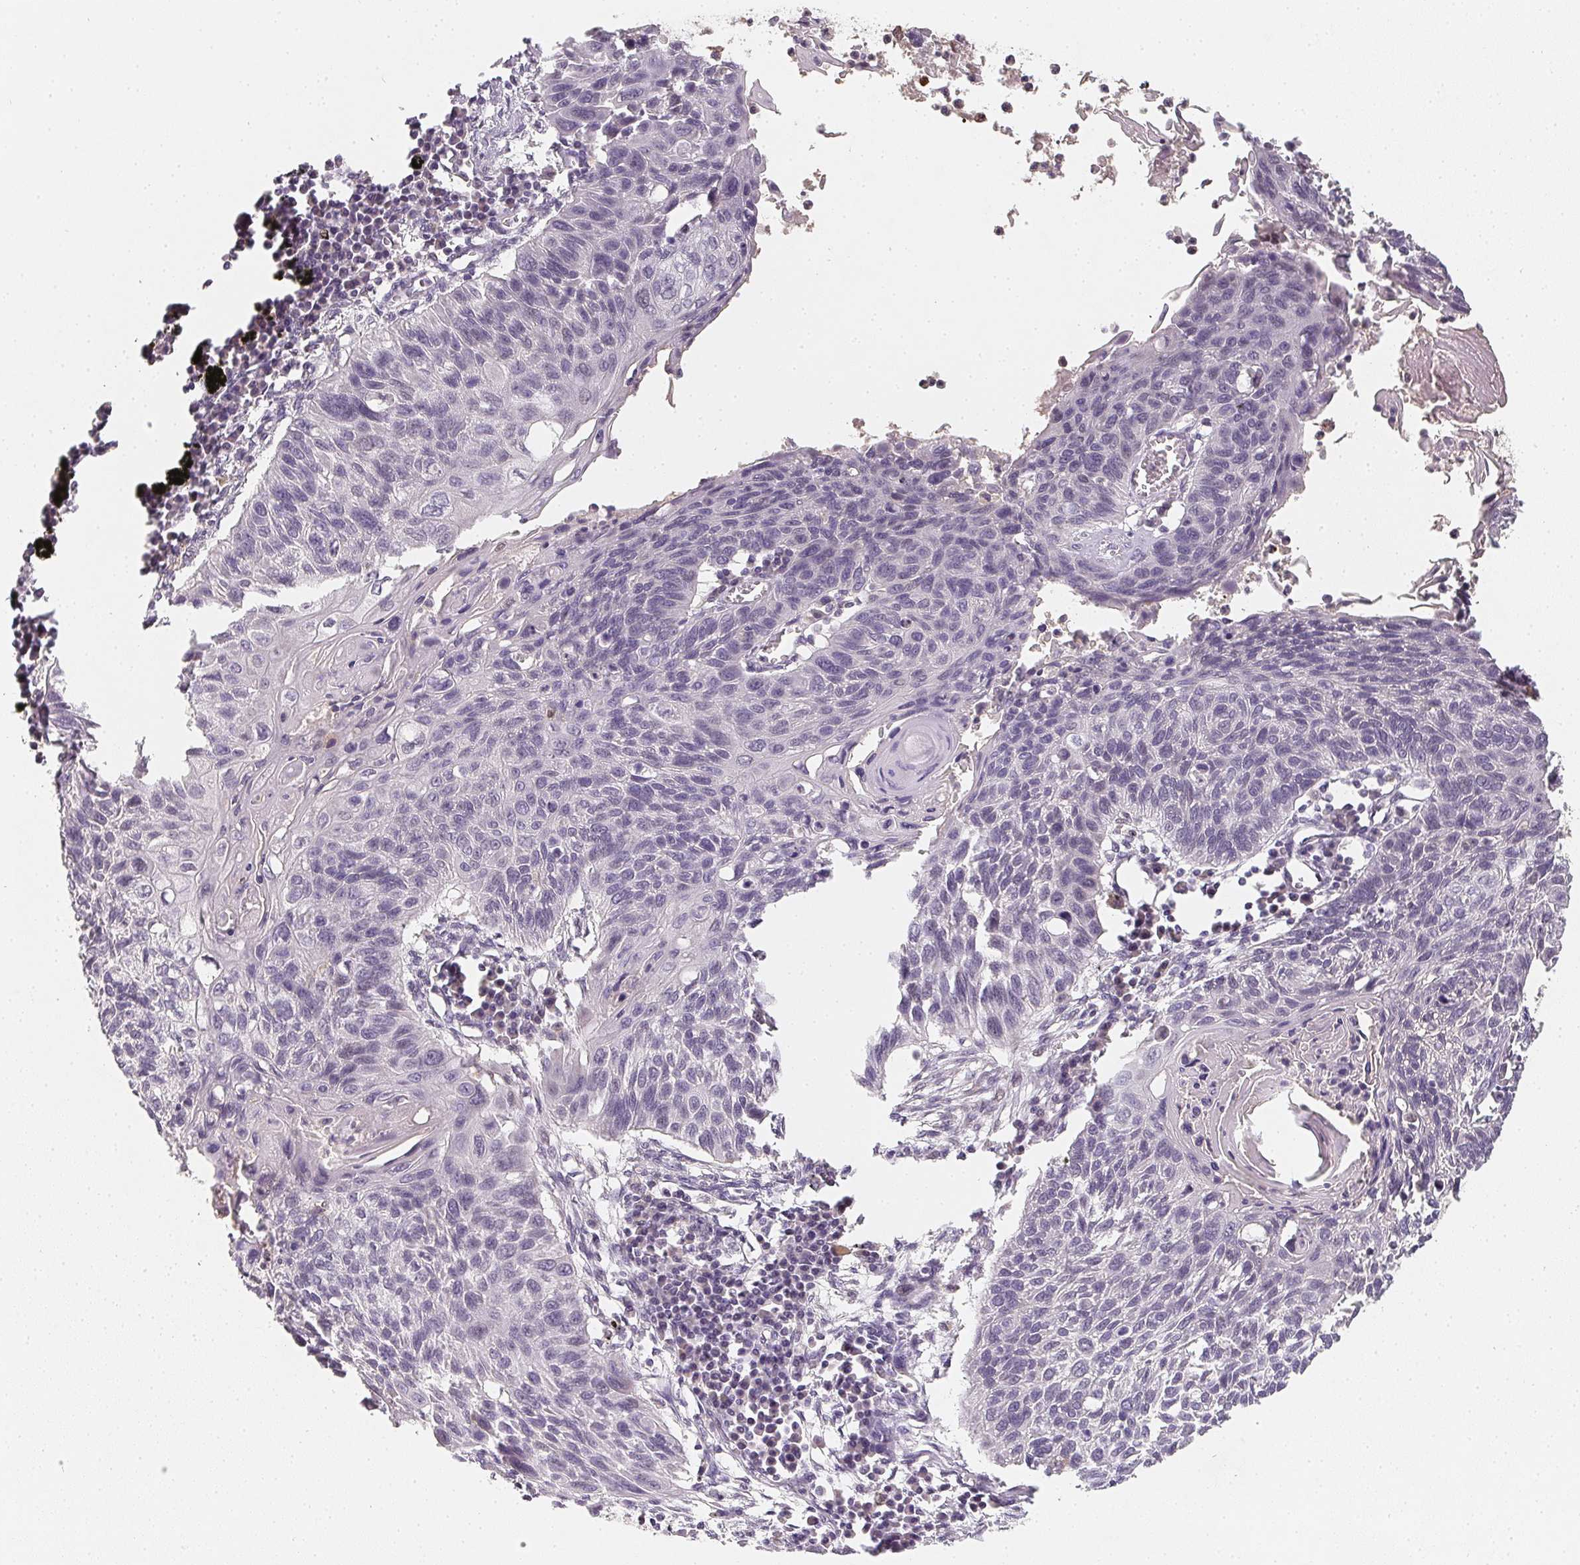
{"staining": {"intensity": "negative", "quantity": "none", "location": "none"}, "tissue": "lung cancer", "cell_type": "Tumor cells", "image_type": "cancer", "snomed": [{"axis": "morphology", "description": "Squamous cell carcinoma, NOS"}, {"axis": "topography", "description": "Lung"}], "caption": "High power microscopy micrograph of an immunohistochemistry photomicrograph of lung cancer, revealing no significant positivity in tumor cells.", "gene": "SOAT1", "patient": {"sex": "male", "age": 78}}